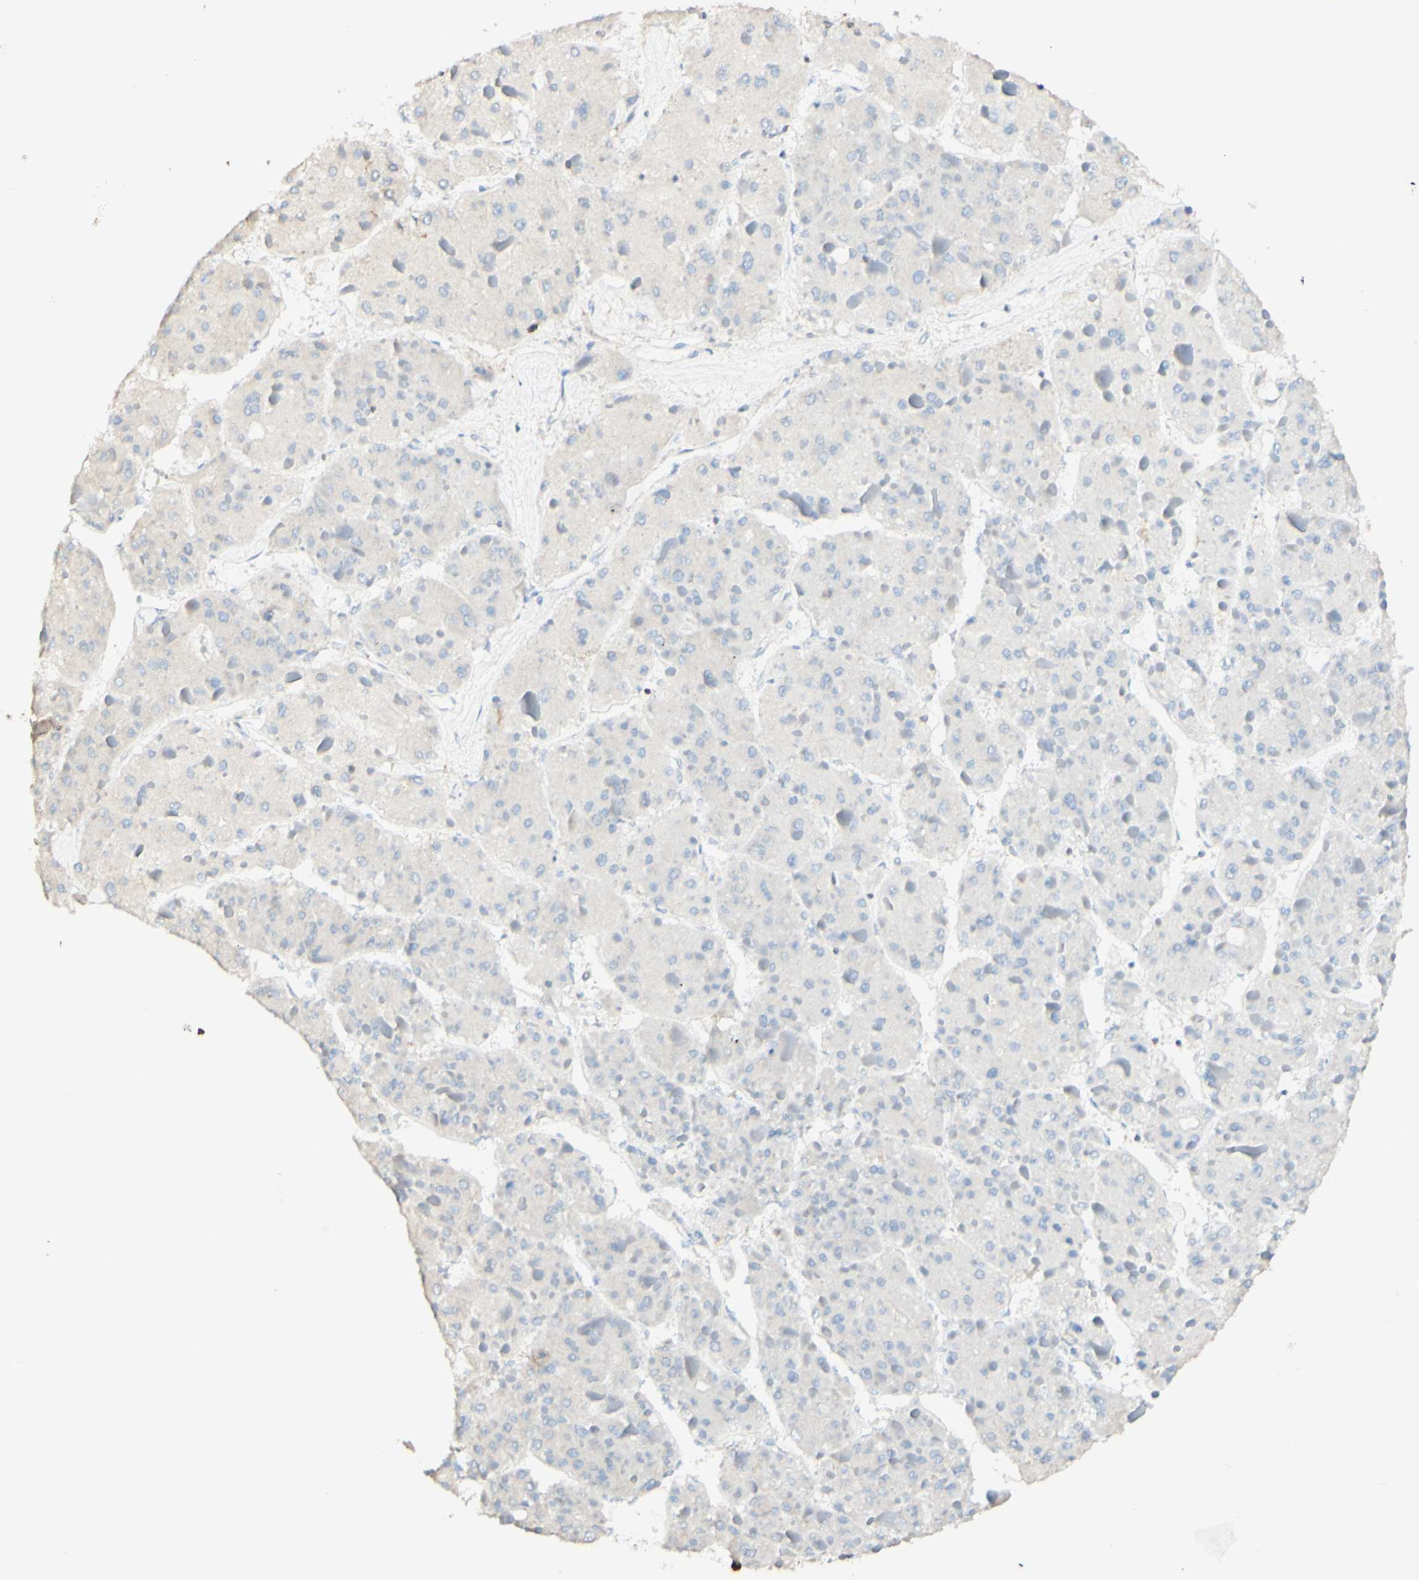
{"staining": {"intensity": "negative", "quantity": "none", "location": "none"}, "tissue": "liver cancer", "cell_type": "Tumor cells", "image_type": "cancer", "snomed": [{"axis": "morphology", "description": "Carcinoma, Hepatocellular, NOS"}, {"axis": "topography", "description": "Liver"}], "caption": "IHC of human liver hepatocellular carcinoma displays no expression in tumor cells.", "gene": "OXCT1", "patient": {"sex": "female", "age": 73}}